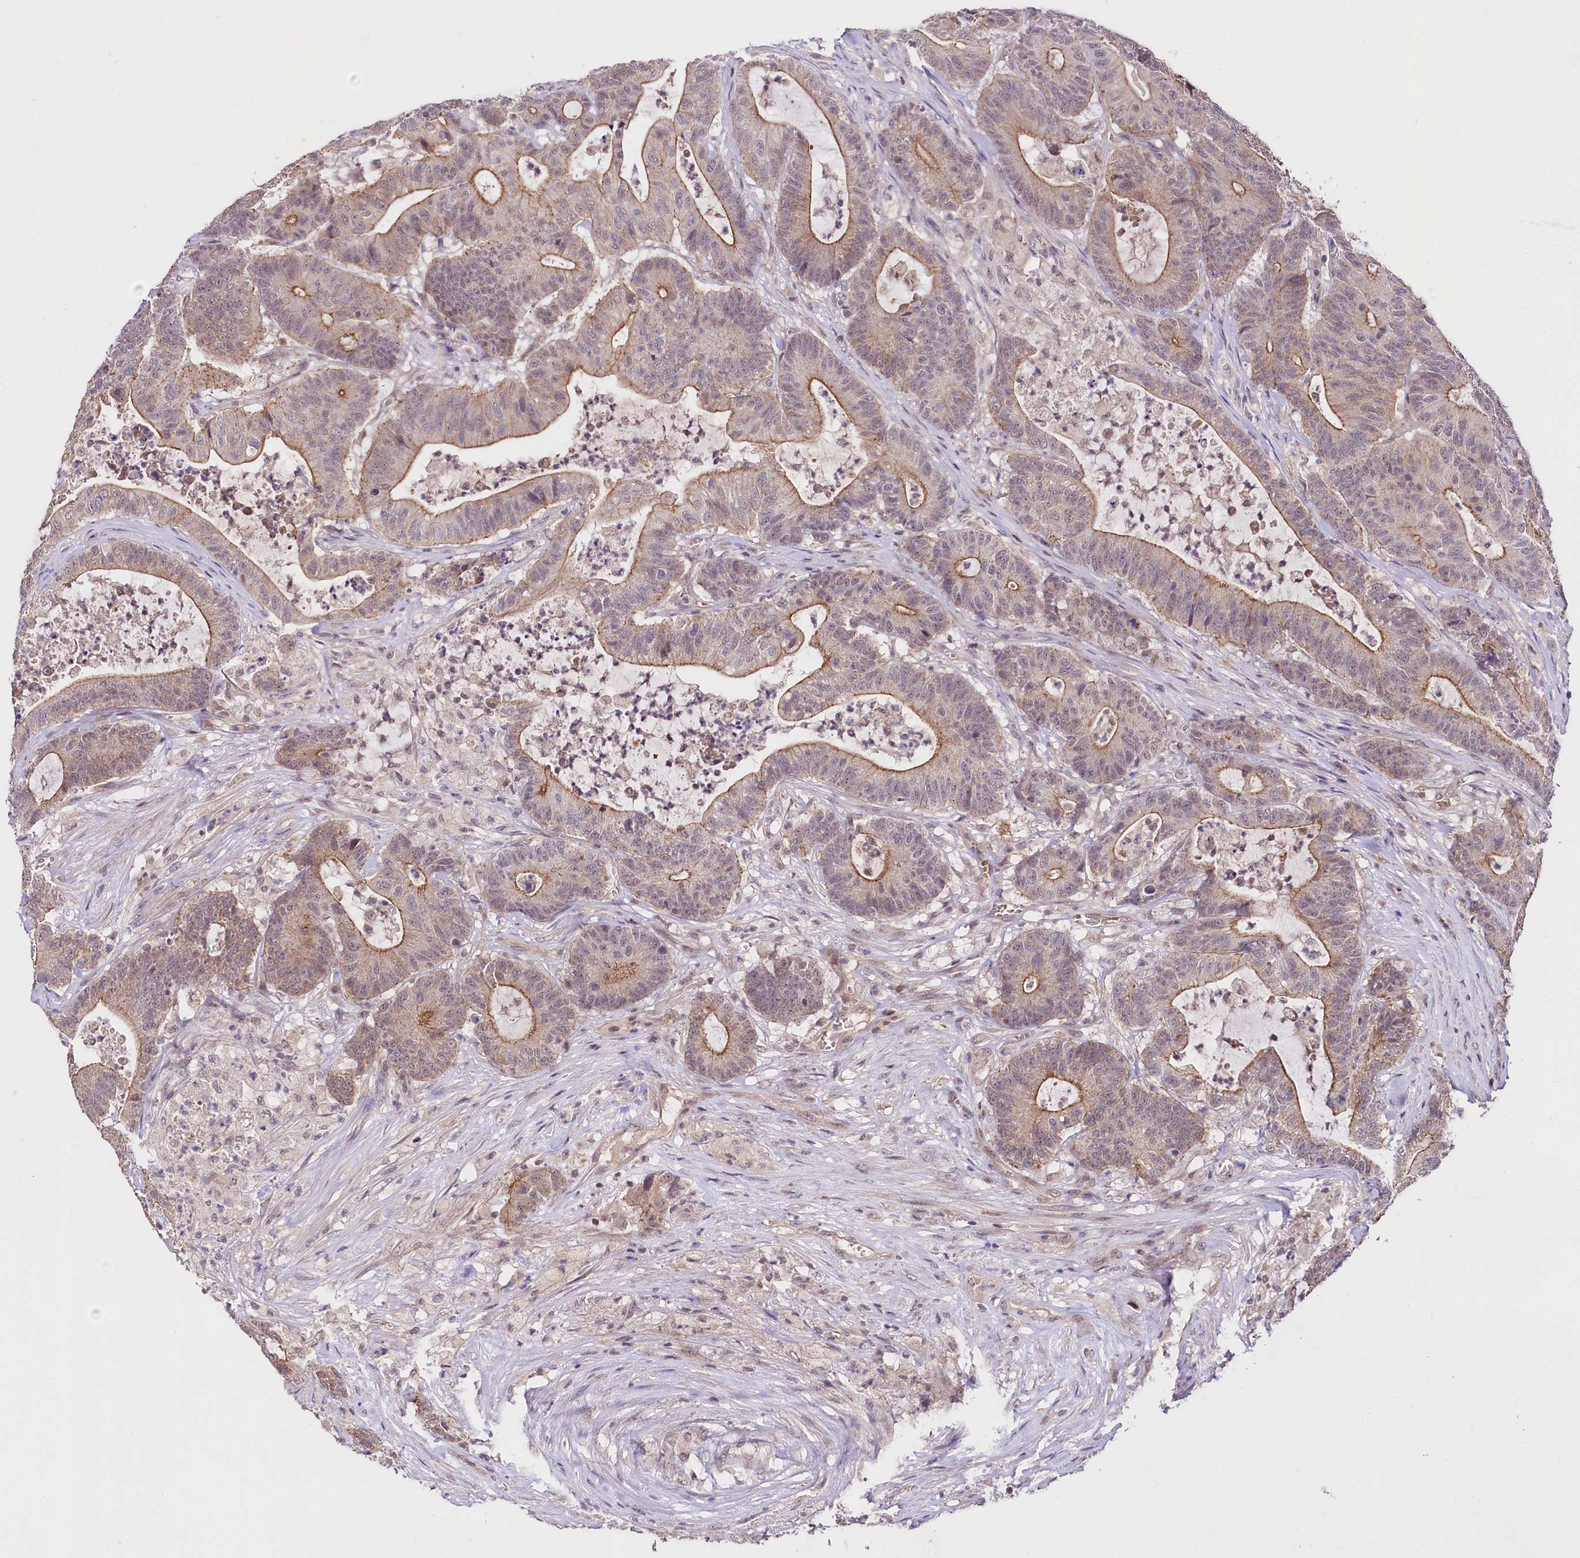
{"staining": {"intensity": "moderate", "quantity": ">75%", "location": "cytoplasmic/membranous"}, "tissue": "colorectal cancer", "cell_type": "Tumor cells", "image_type": "cancer", "snomed": [{"axis": "morphology", "description": "Adenocarcinoma, NOS"}, {"axis": "topography", "description": "Colon"}], "caption": "Immunohistochemistry staining of colorectal cancer (adenocarcinoma), which demonstrates medium levels of moderate cytoplasmic/membranous expression in about >75% of tumor cells indicating moderate cytoplasmic/membranous protein positivity. The staining was performed using DAB (brown) for protein detection and nuclei were counterstained in hematoxylin (blue).", "gene": "TAFAZZIN", "patient": {"sex": "female", "age": 84}}